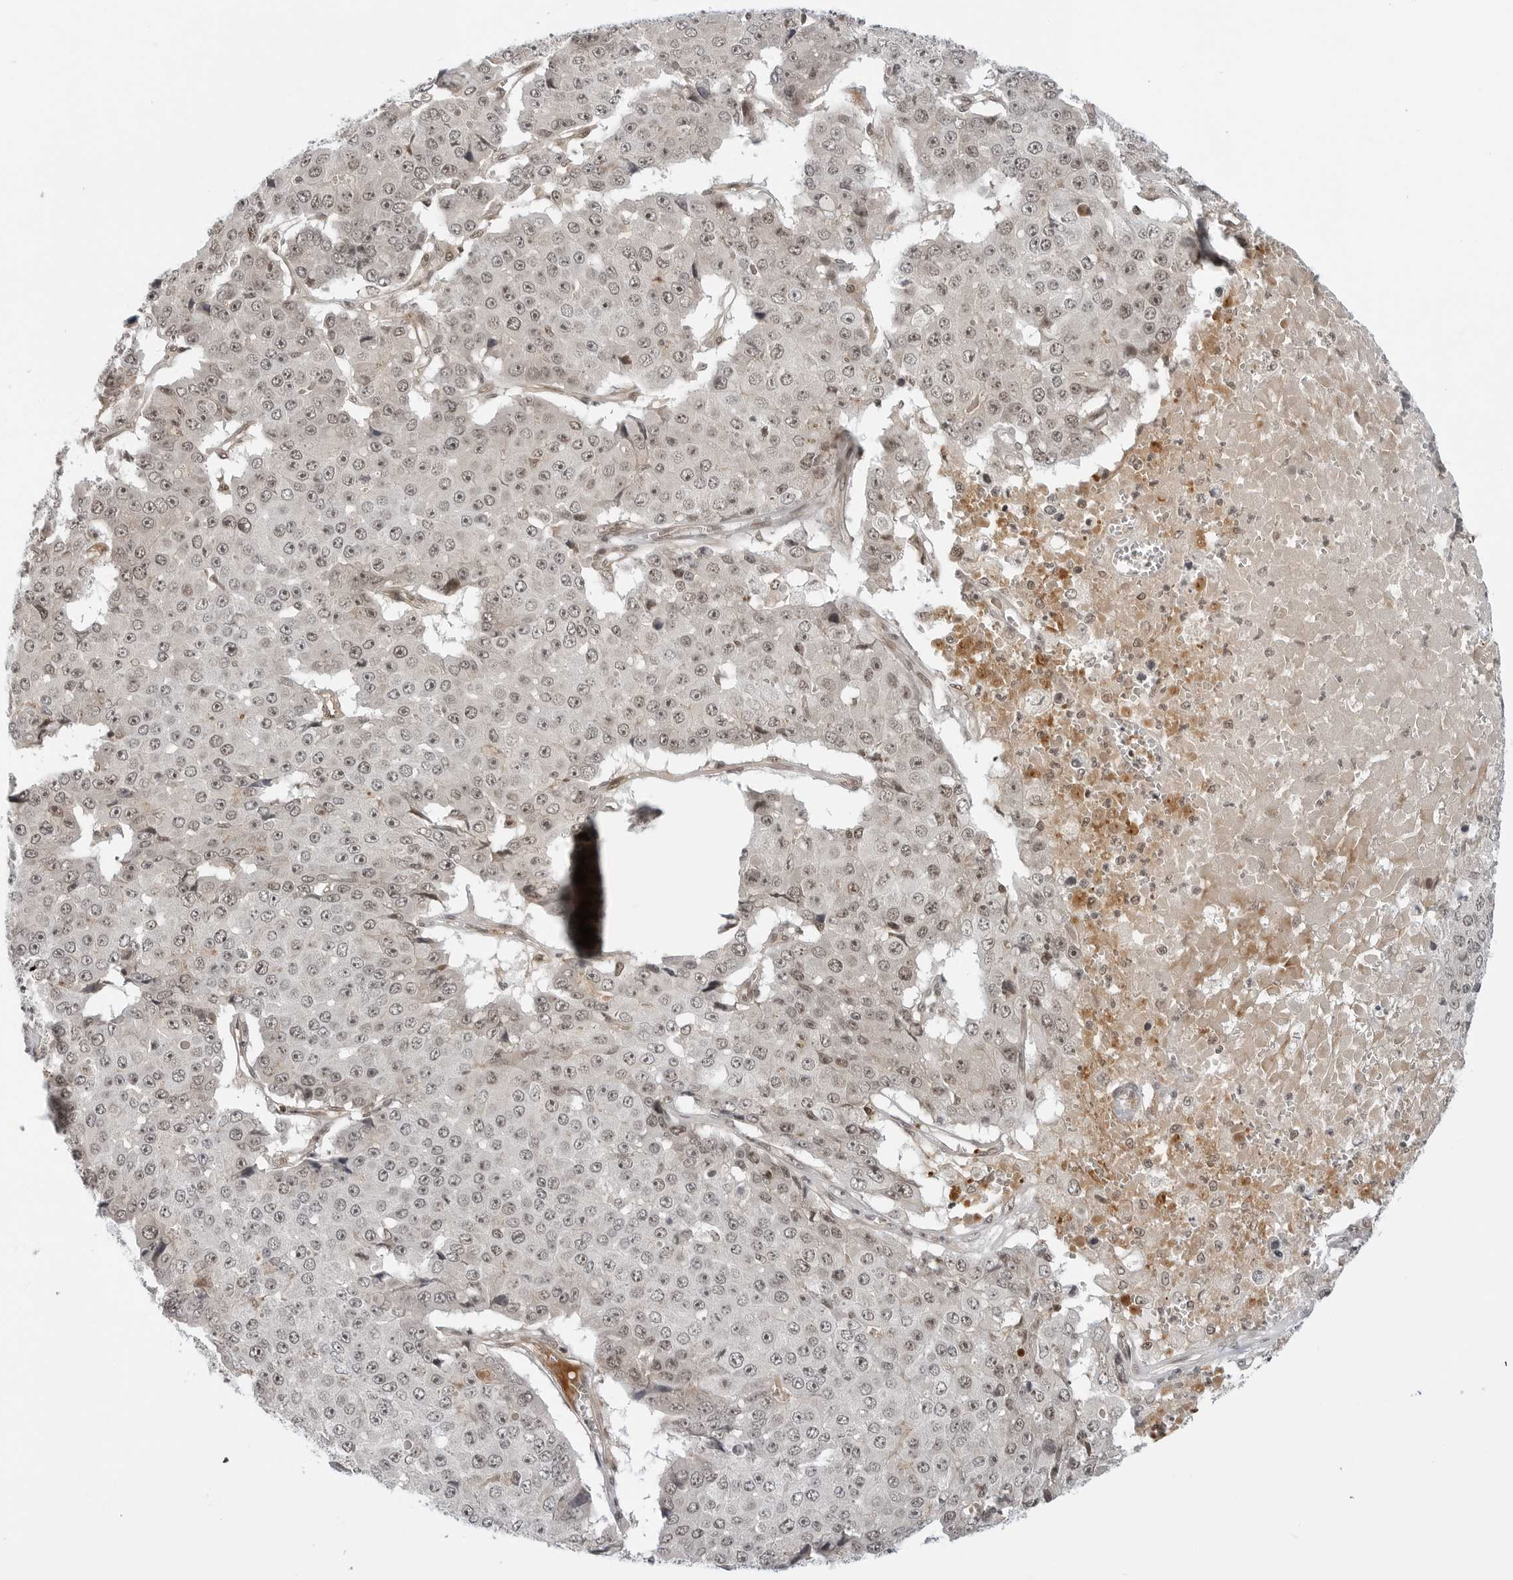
{"staining": {"intensity": "weak", "quantity": "25%-75%", "location": "nuclear"}, "tissue": "pancreatic cancer", "cell_type": "Tumor cells", "image_type": "cancer", "snomed": [{"axis": "morphology", "description": "Adenocarcinoma, NOS"}, {"axis": "topography", "description": "Pancreas"}], "caption": "This histopathology image displays IHC staining of adenocarcinoma (pancreatic), with low weak nuclear staining in about 25%-75% of tumor cells.", "gene": "C8orf33", "patient": {"sex": "male", "age": 50}}